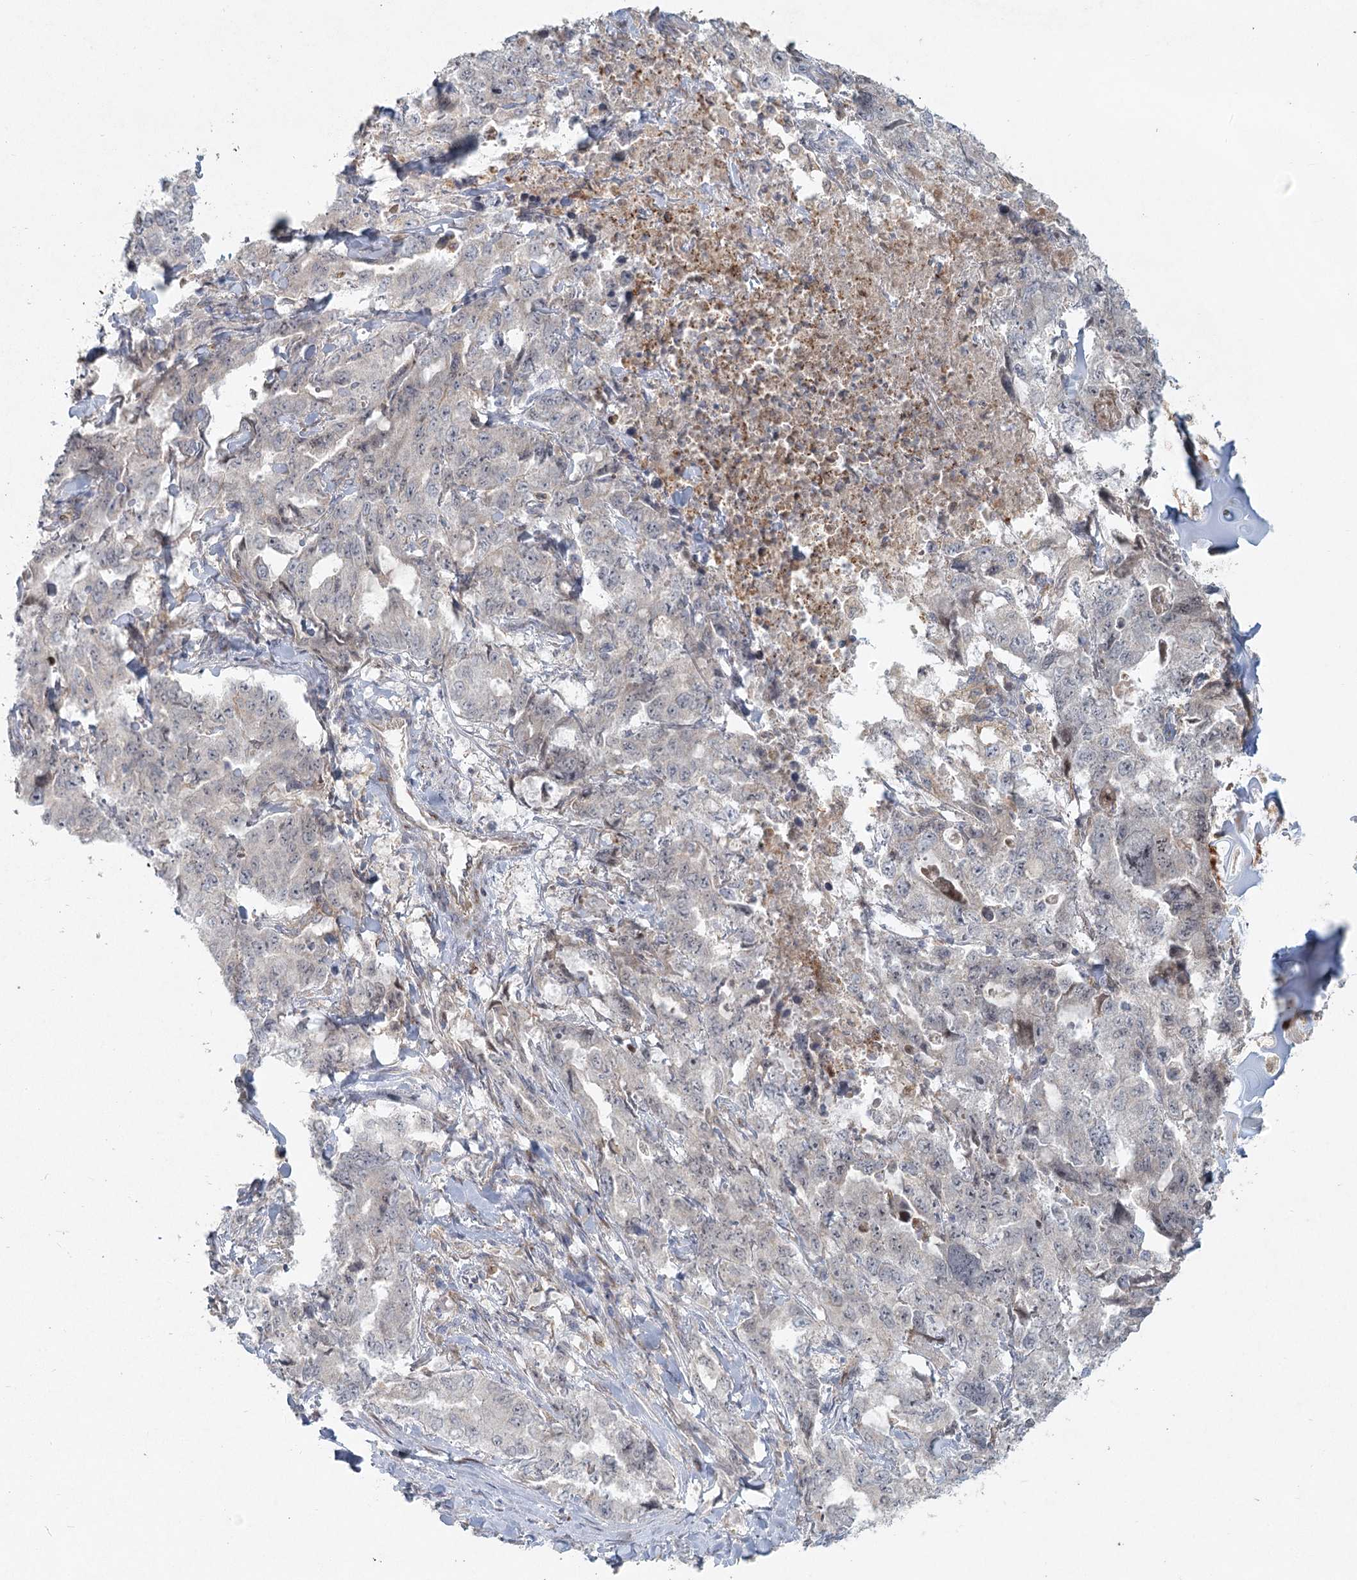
{"staining": {"intensity": "negative", "quantity": "none", "location": "none"}, "tissue": "lung cancer", "cell_type": "Tumor cells", "image_type": "cancer", "snomed": [{"axis": "morphology", "description": "Adenocarcinoma, NOS"}, {"axis": "topography", "description": "Lung"}], "caption": "An image of lung cancer (adenocarcinoma) stained for a protein demonstrates no brown staining in tumor cells.", "gene": "LRP2BP", "patient": {"sex": "female", "age": 51}}